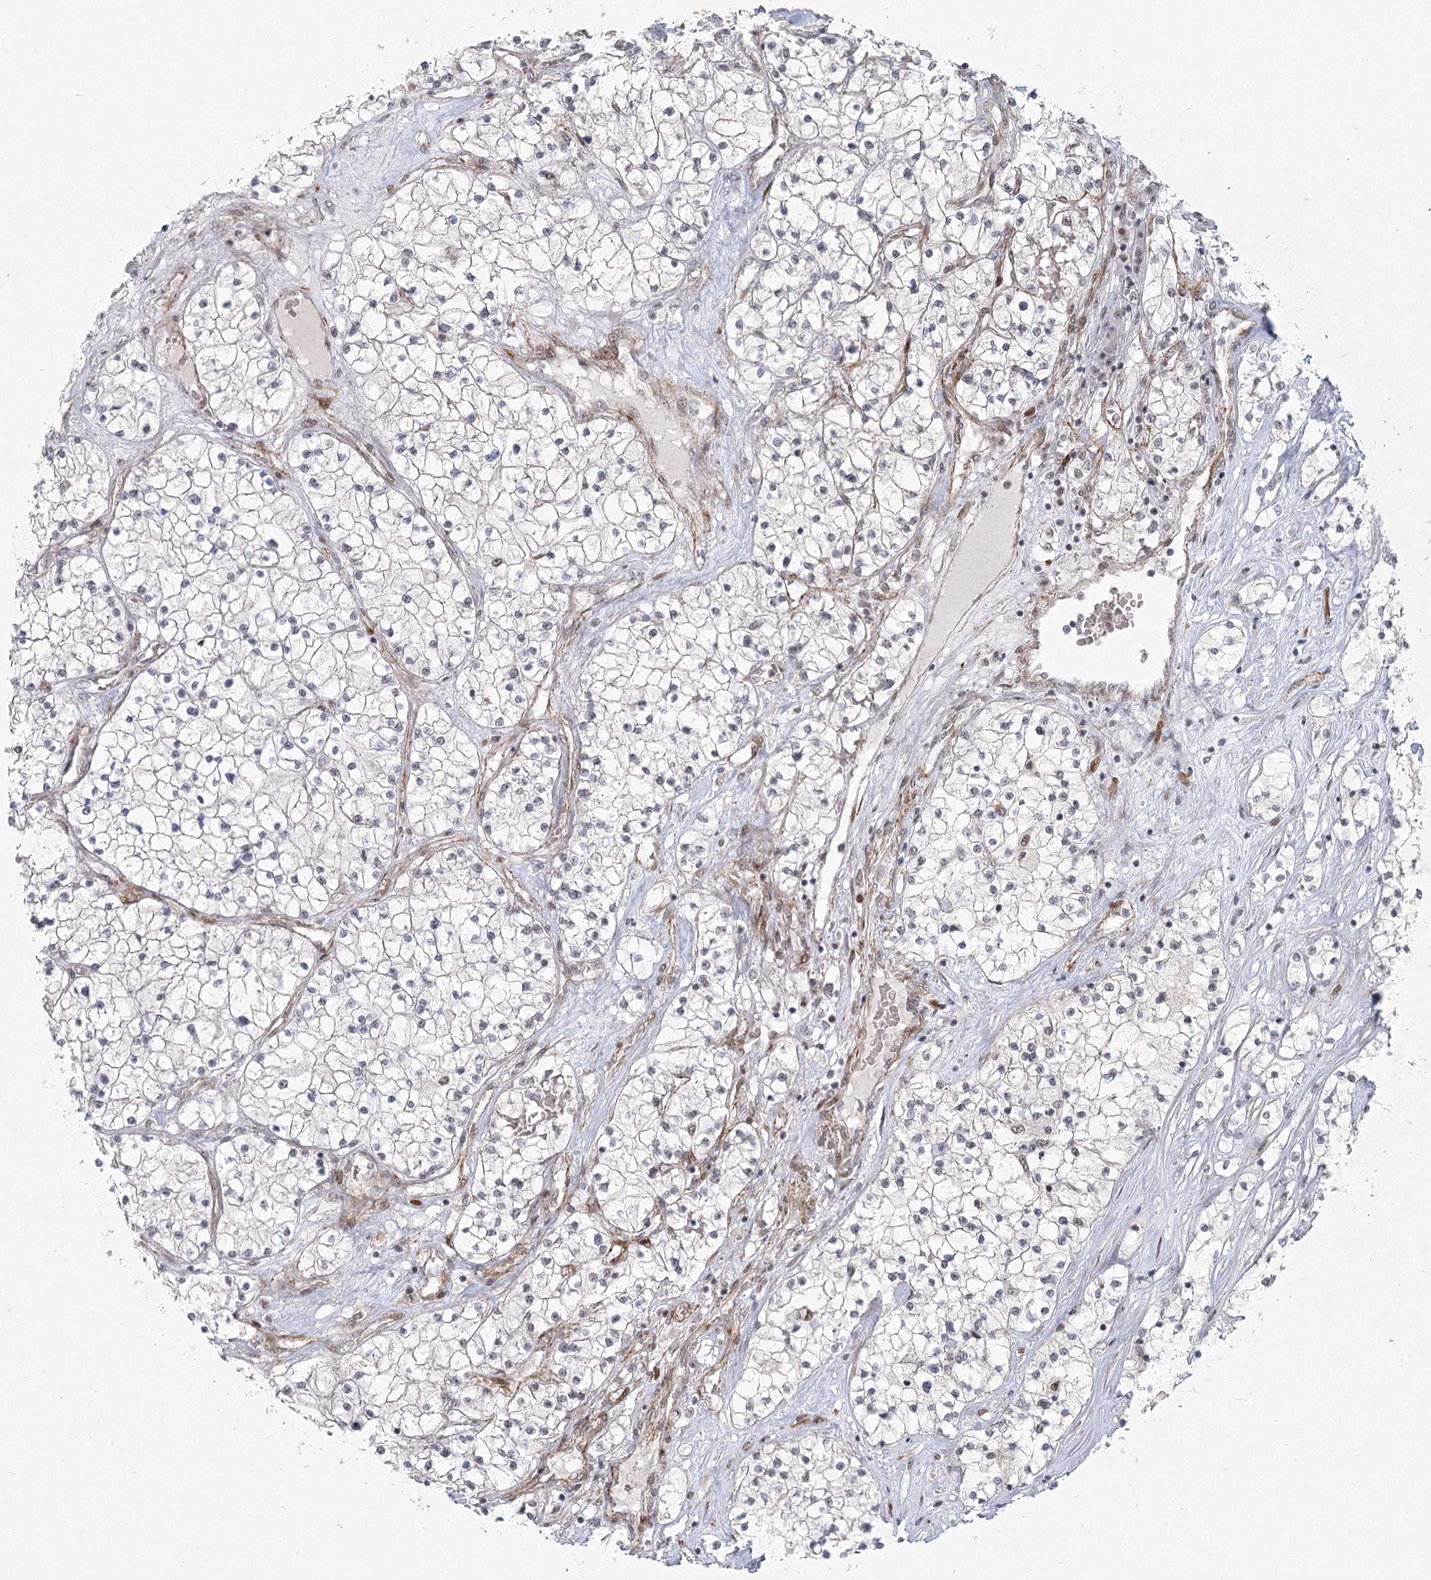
{"staining": {"intensity": "negative", "quantity": "none", "location": "none"}, "tissue": "renal cancer", "cell_type": "Tumor cells", "image_type": "cancer", "snomed": [{"axis": "morphology", "description": "Normal tissue, NOS"}, {"axis": "morphology", "description": "Adenocarcinoma, NOS"}, {"axis": "topography", "description": "Kidney"}], "caption": "Photomicrograph shows no protein expression in tumor cells of renal cancer tissue.", "gene": "U2SURP", "patient": {"sex": "male", "age": 68}}